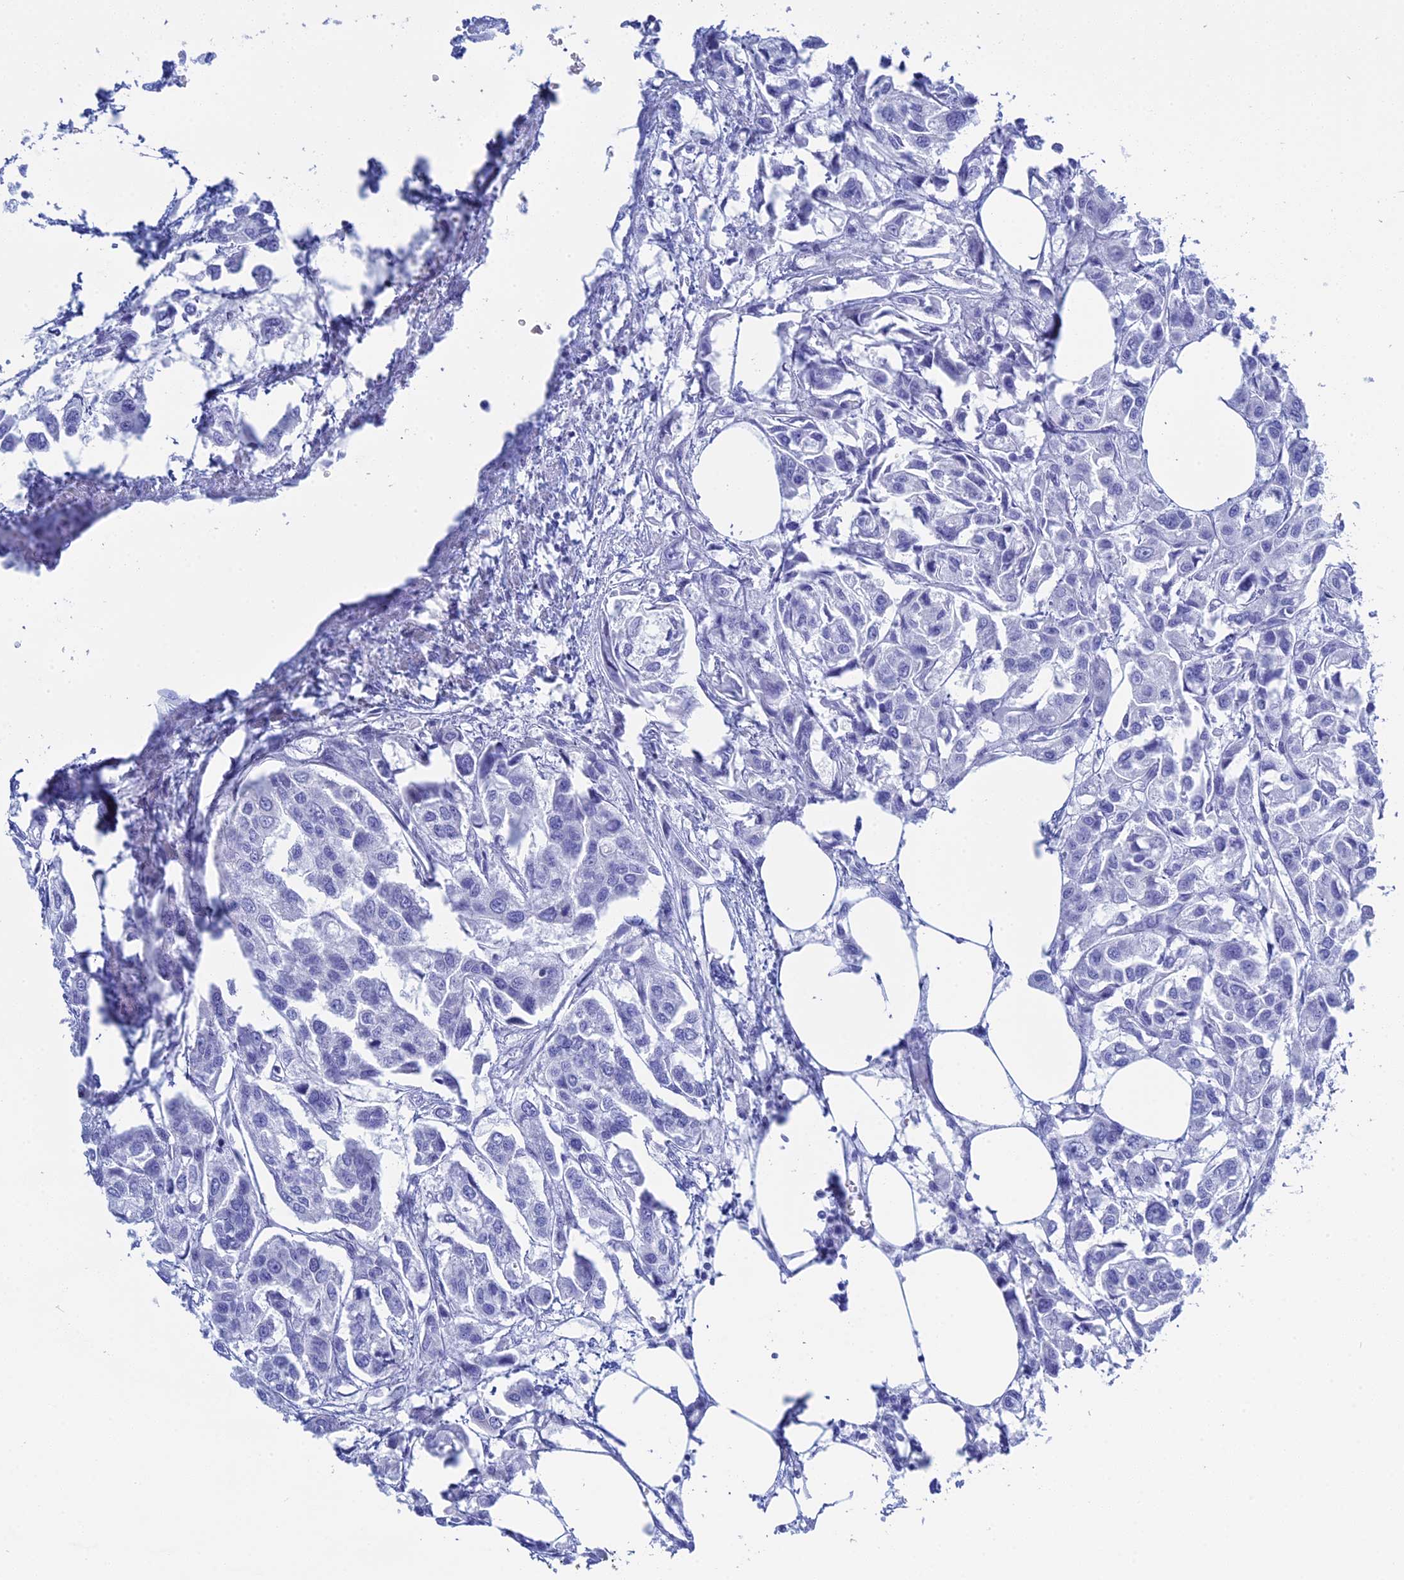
{"staining": {"intensity": "negative", "quantity": "none", "location": "none"}, "tissue": "urothelial cancer", "cell_type": "Tumor cells", "image_type": "cancer", "snomed": [{"axis": "morphology", "description": "Urothelial carcinoma, High grade"}, {"axis": "topography", "description": "Urinary bladder"}], "caption": "High-grade urothelial carcinoma stained for a protein using immunohistochemistry (IHC) displays no staining tumor cells.", "gene": "TEX101", "patient": {"sex": "male", "age": 67}}